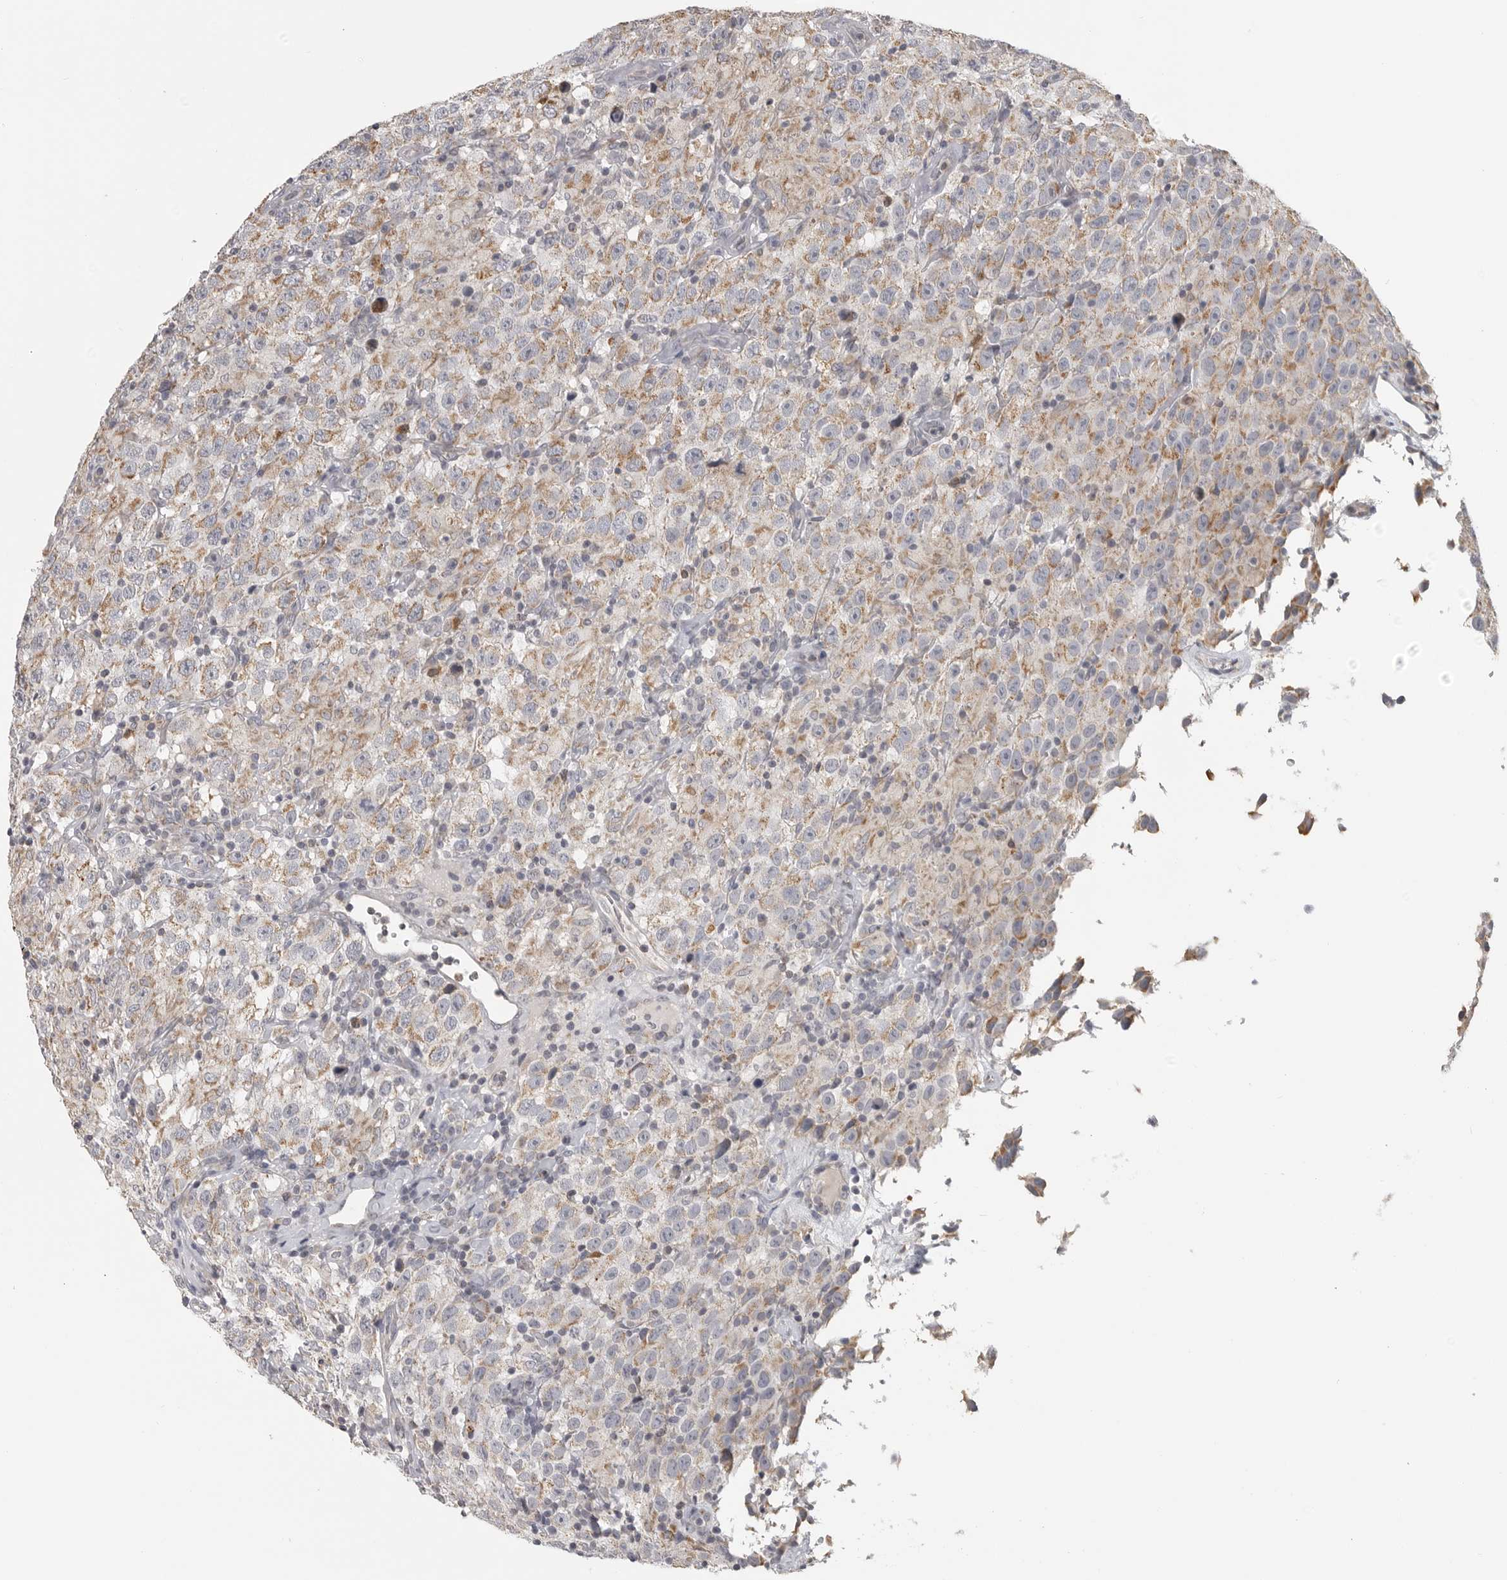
{"staining": {"intensity": "weak", "quantity": ">75%", "location": "cytoplasmic/membranous"}, "tissue": "testis cancer", "cell_type": "Tumor cells", "image_type": "cancer", "snomed": [{"axis": "morphology", "description": "Seminoma, NOS"}, {"axis": "topography", "description": "Testis"}], "caption": "Immunohistochemical staining of testis cancer reveals weak cytoplasmic/membranous protein positivity in about >75% of tumor cells.", "gene": "RXFP3", "patient": {"sex": "male", "age": 41}}